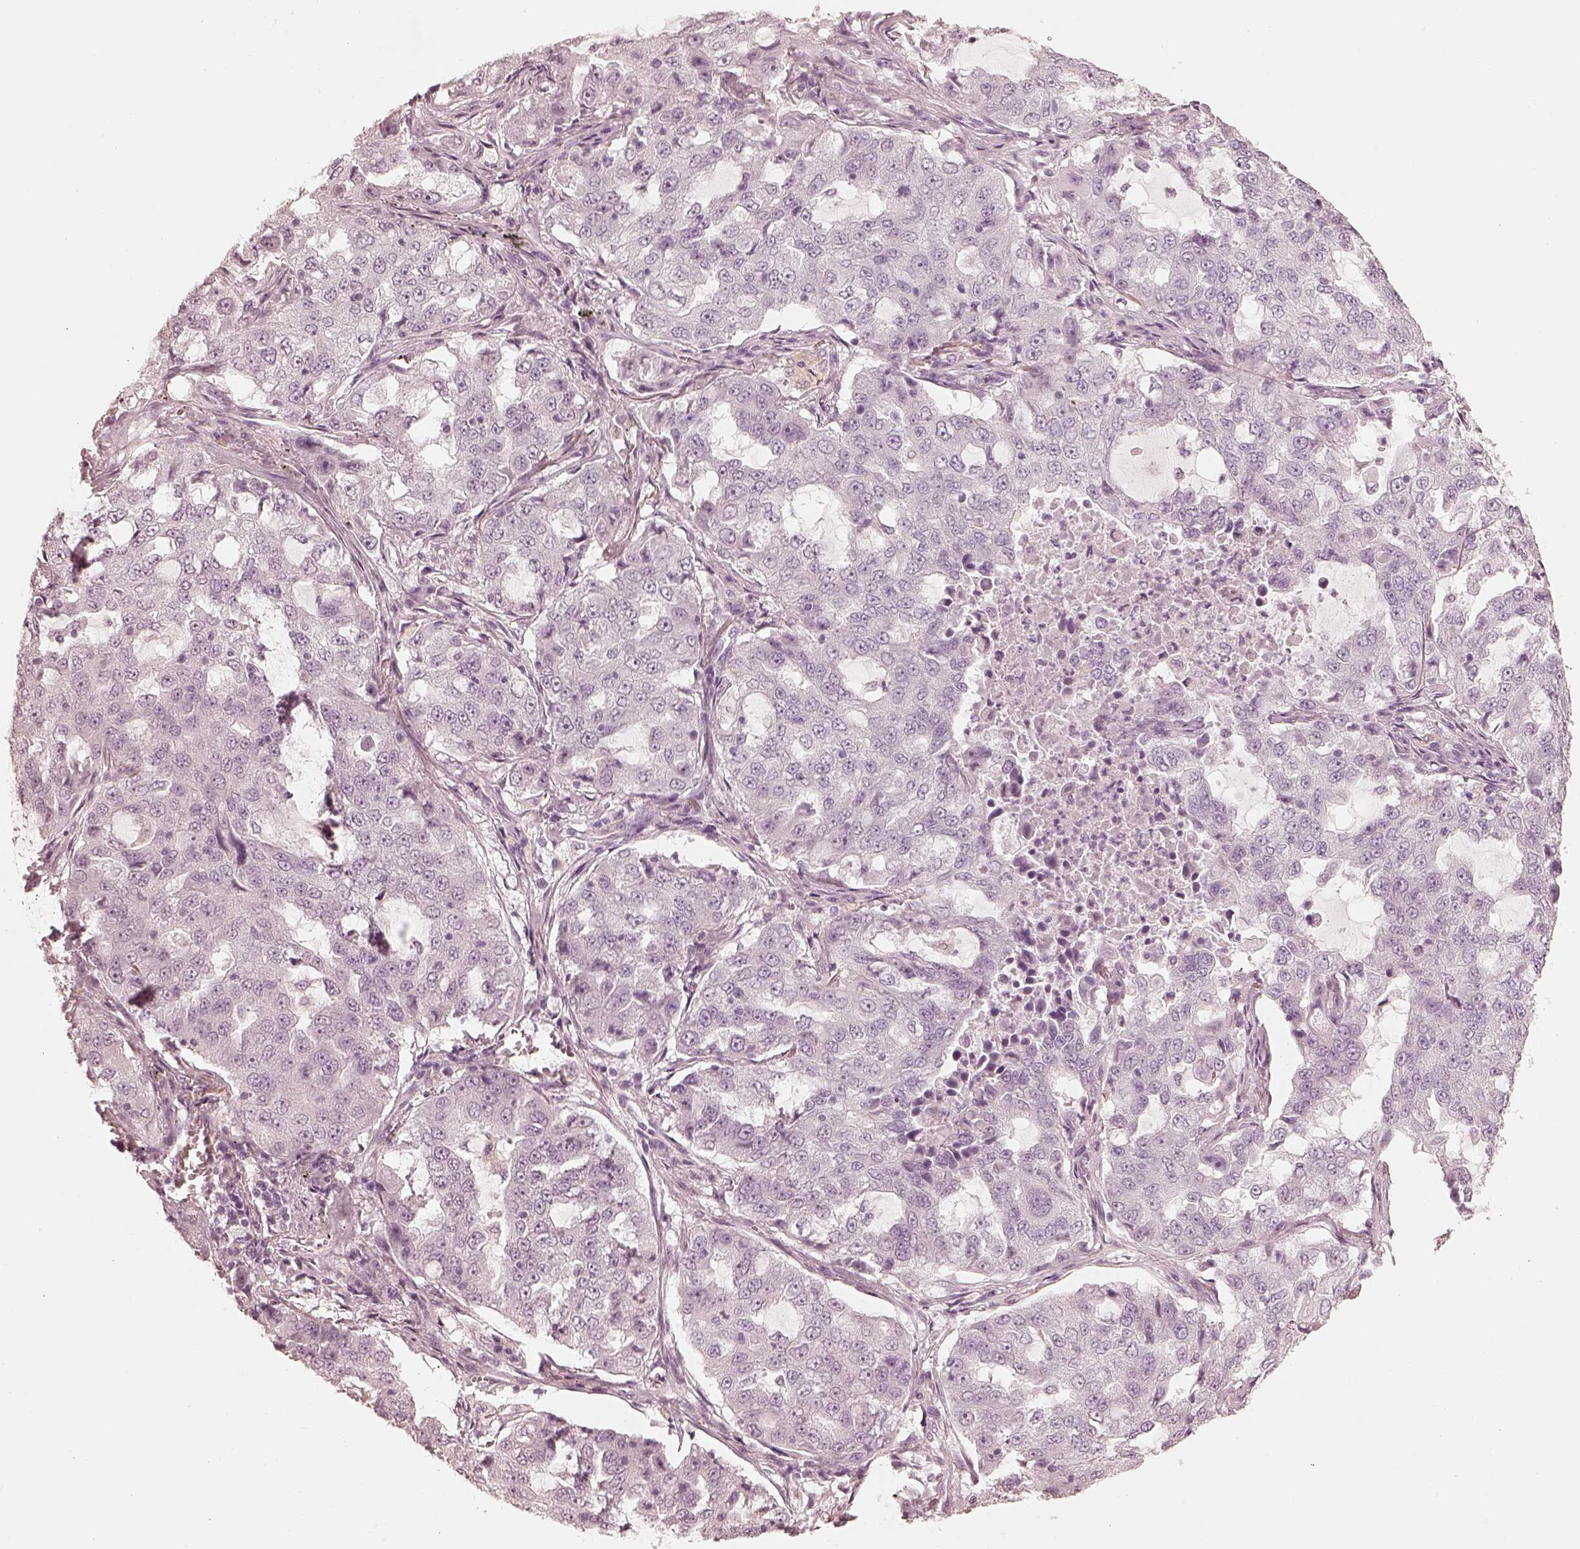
{"staining": {"intensity": "negative", "quantity": "none", "location": "none"}, "tissue": "lung cancer", "cell_type": "Tumor cells", "image_type": "cancer", "snomed": [{"axis": "morphology", "description": "Adenocarcinoma, NOS"}, {"axis": "topography", "description": "Lung"}], "caption": "Tumor cells show no significant expression in lung cancer.", "gene": "CALR3", "patient": {"sex": "female", "age": 61}}